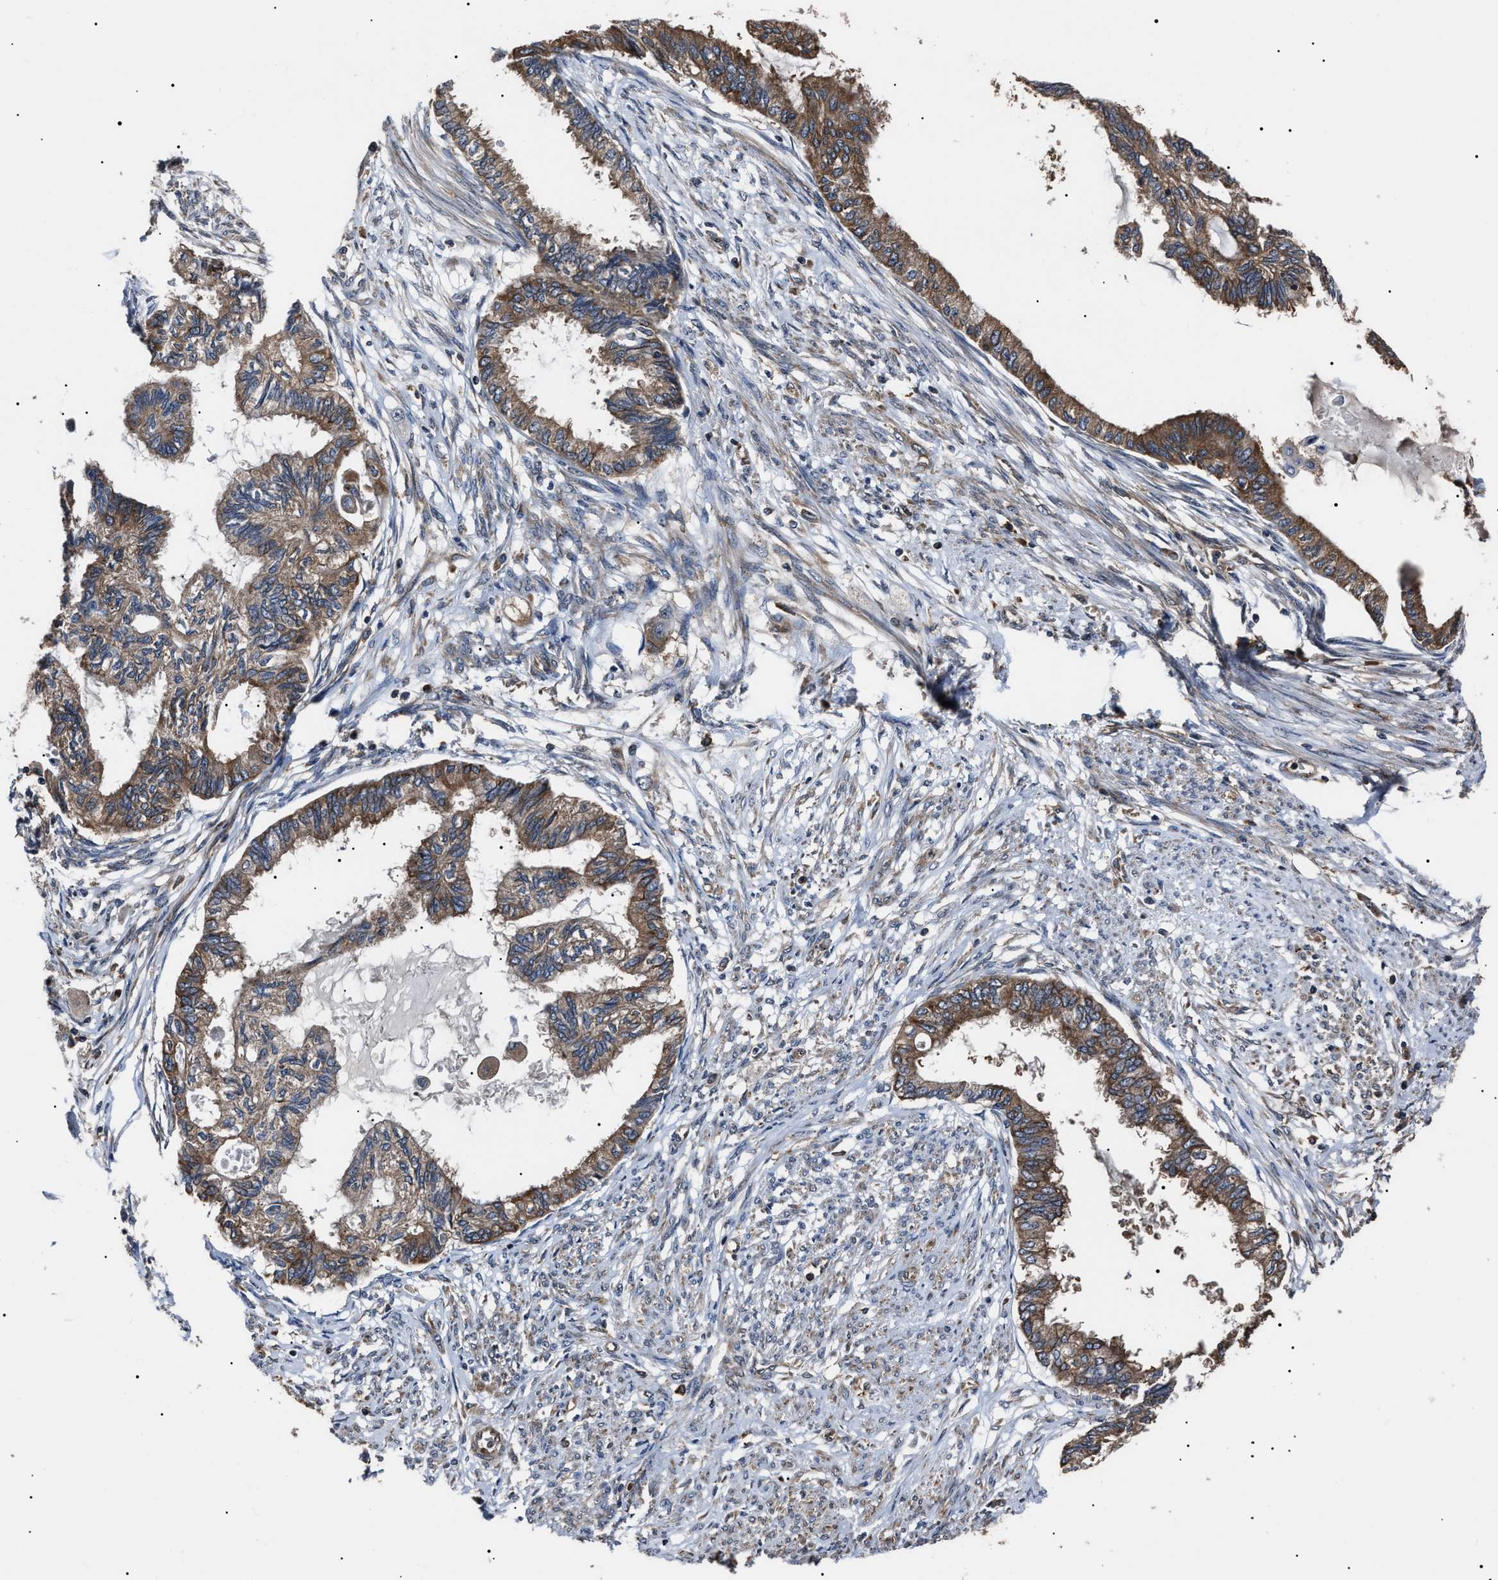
{"staining": {"intensity": "moderate", "quantity": ">75%", "location": "cytoplasmic/membranous"}, "tissue": "cervical cancer", "cell_type": "Tumor cells", "image_type": "cancer", "snomed": [{"axis": "morphology", "description": "Normal tissue, NOS"}, {"axis": "morphology", "description": "Adenocarcinoma, NOS"}, {"axis": "topography", "description": "Cervix"}, {"axis": "topography", "description": "Endometrium"}], "caption": "Protein expression analysis of cervical cancer shows moderate cytoplasmic/membranous expression in approximately >75% of tumor cells. Ihc stains the protein of interest in brown and the nuclei are stained blue.", "gene": "CCT8", "patient": {"sex": "female", "age": 86}}